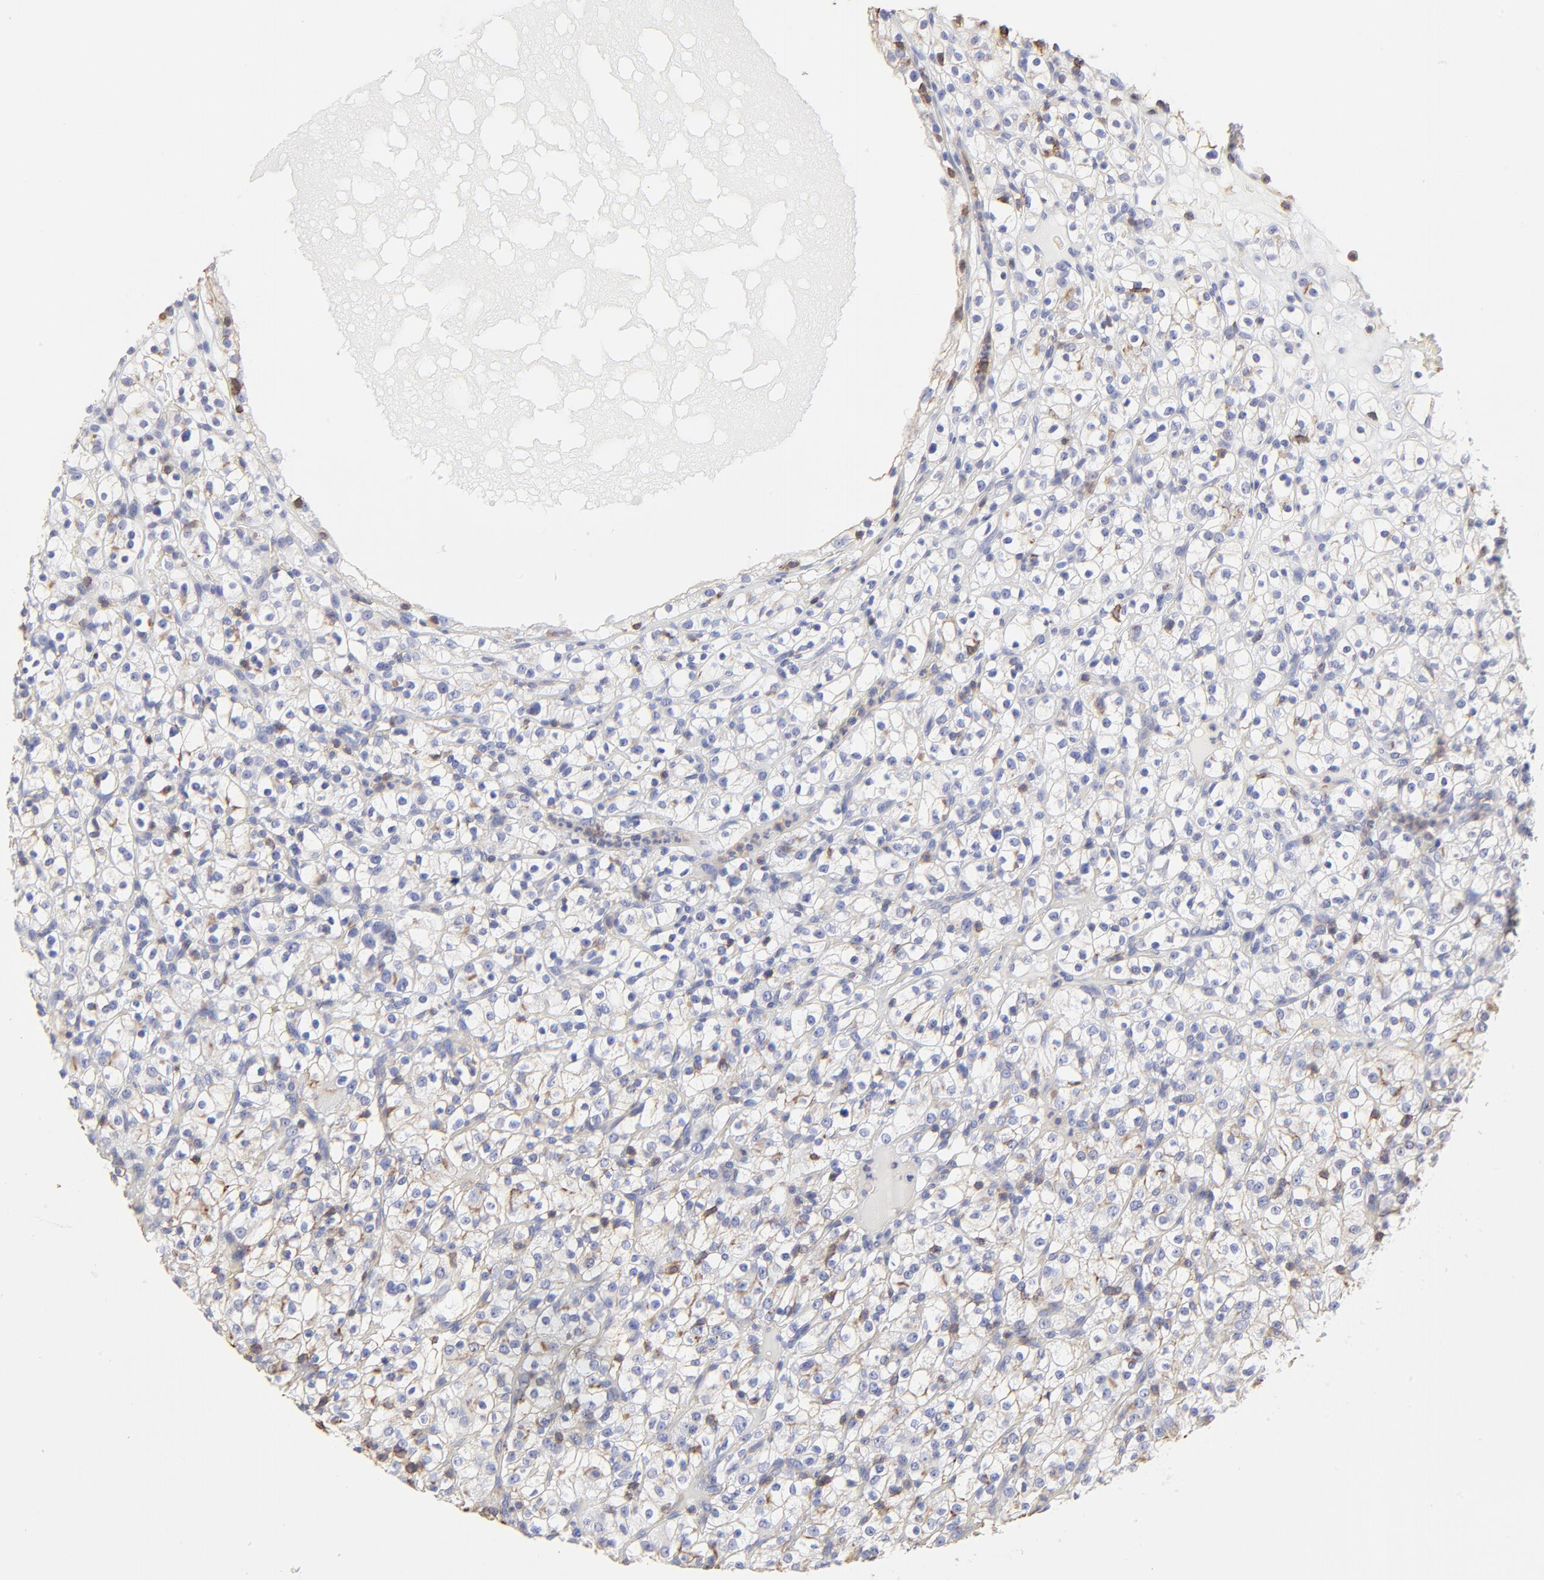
{"staining": {"intensity": "negative", "quantity": "none", "location": "none"}, "tissue": "renal cancer", "cell_type": "Tumor cells", "image_type": "cancer", "snomed": [{"axis": "morphology", "description": "Normal tissue, NOS"}, {"axis": "morphology", "description": "Adenocarcinoma, NOS"}, {"axis": "topography", "description": "Kidney"}], "caption": "IHC photomicrograph of human adenocarcinoma (renal) stained for a protein (brown), which shows no staining in tumor cells.", "gene": "ANXA6", "patient": {"sex": "female", "age": 72}}